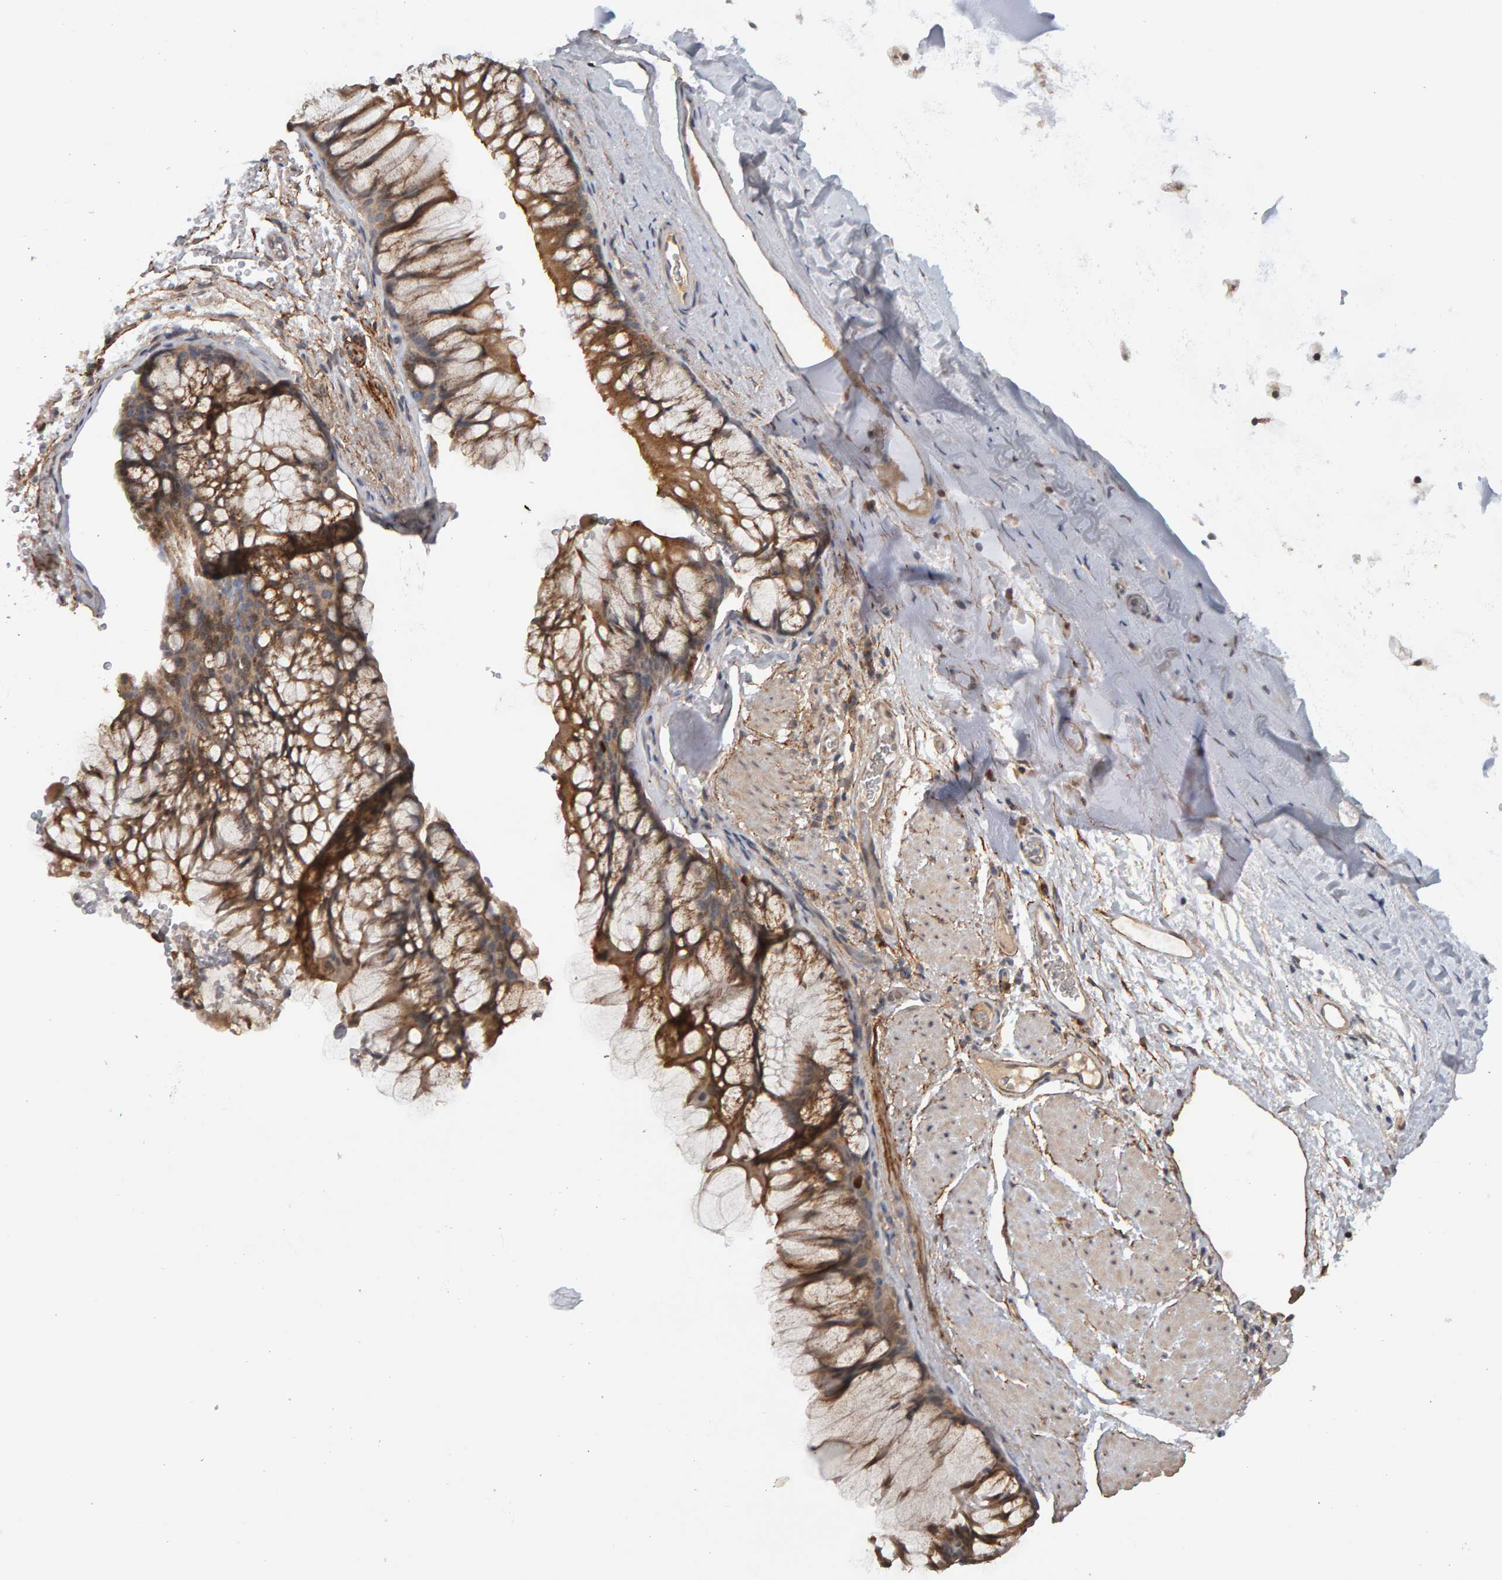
{"staining": {"intensity": "moderate", "quantity": ">75%", "location": "cytoplasmic/membranous"}, "tissue": "bronchus", "cell_type": "Respiratory epithelial cells", "image_type": "normal", "snomed": [{"axis": "morphology", "description": "Normal tissue, NOS"}, {"axis": "topography", "description": "Cartilage tissue"}, {"axis": "topography", "description": "Bronchus"}], "caption": "Immunohistochemistry photomicrograph of normal human bronchus stained for a protein (brown), which demonstrates medium levels of moderate cytoplasmic/membranous staining in approximately >75% of respiratory epithelial cells.", "gene": "CDCA5", "patient": {"sex": "female", "age": 53}}